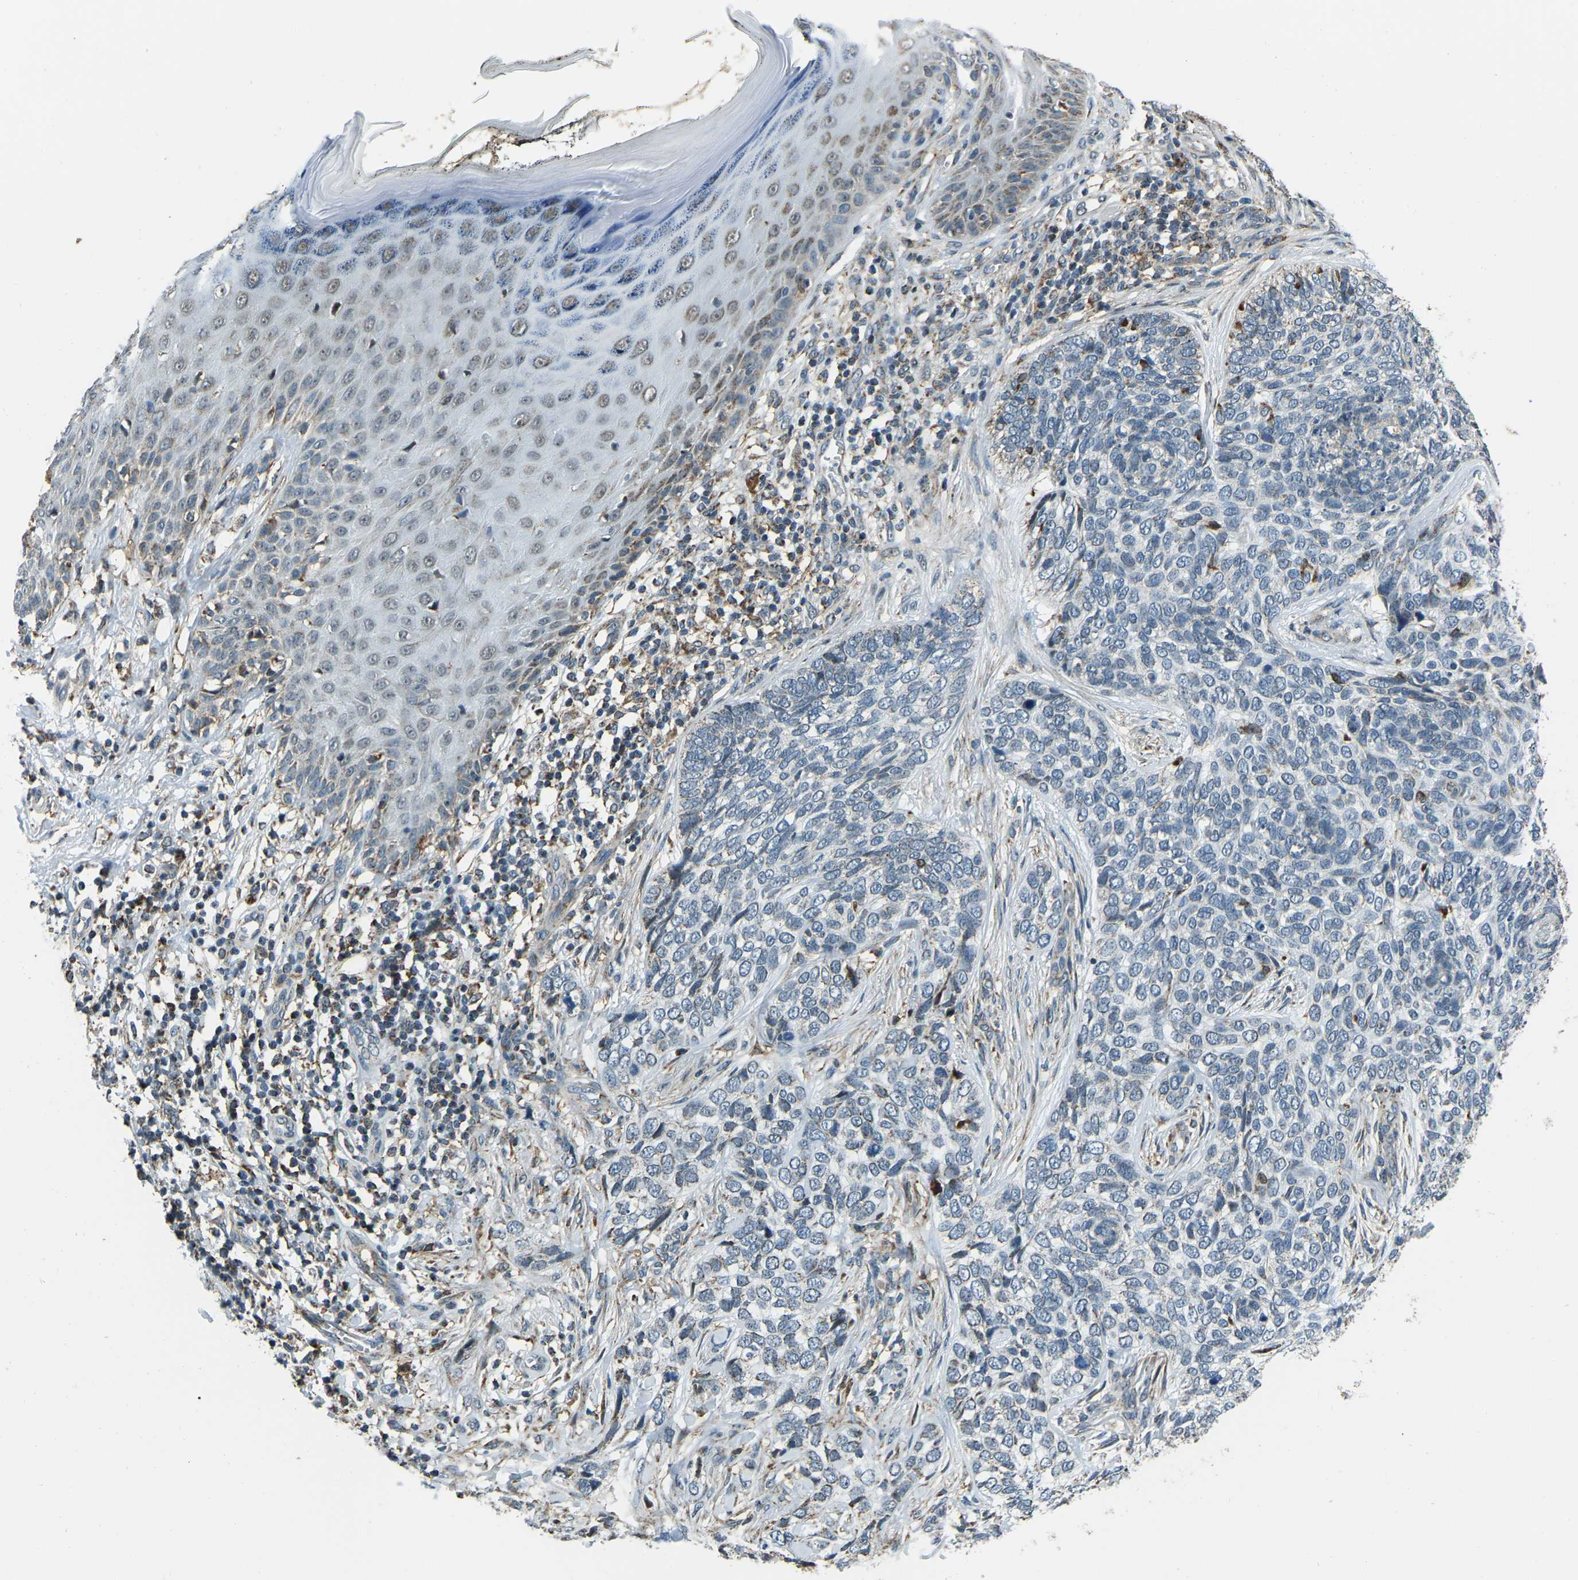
{"staining": {"intensity": "negative", "quantity": "none", "location": "none"}, "tissue": "skin cancer", "cell_type": "Tumor cells", "image_type": "cancer", "snomed": [{"axis": "morphology", "description": "Basal cell carcinoma"}, {"axis": "topography", "description": "Skin"}], "caption": "Immunohistochemistry (IHC) histopathology image of neoplastic tissue: human basal cell carcinoma (skin) stained with DAB exhibits no significant protein expression in tumor cells.", "gene": "RBM33", "patient": {"sex": "female", "age": 64}}